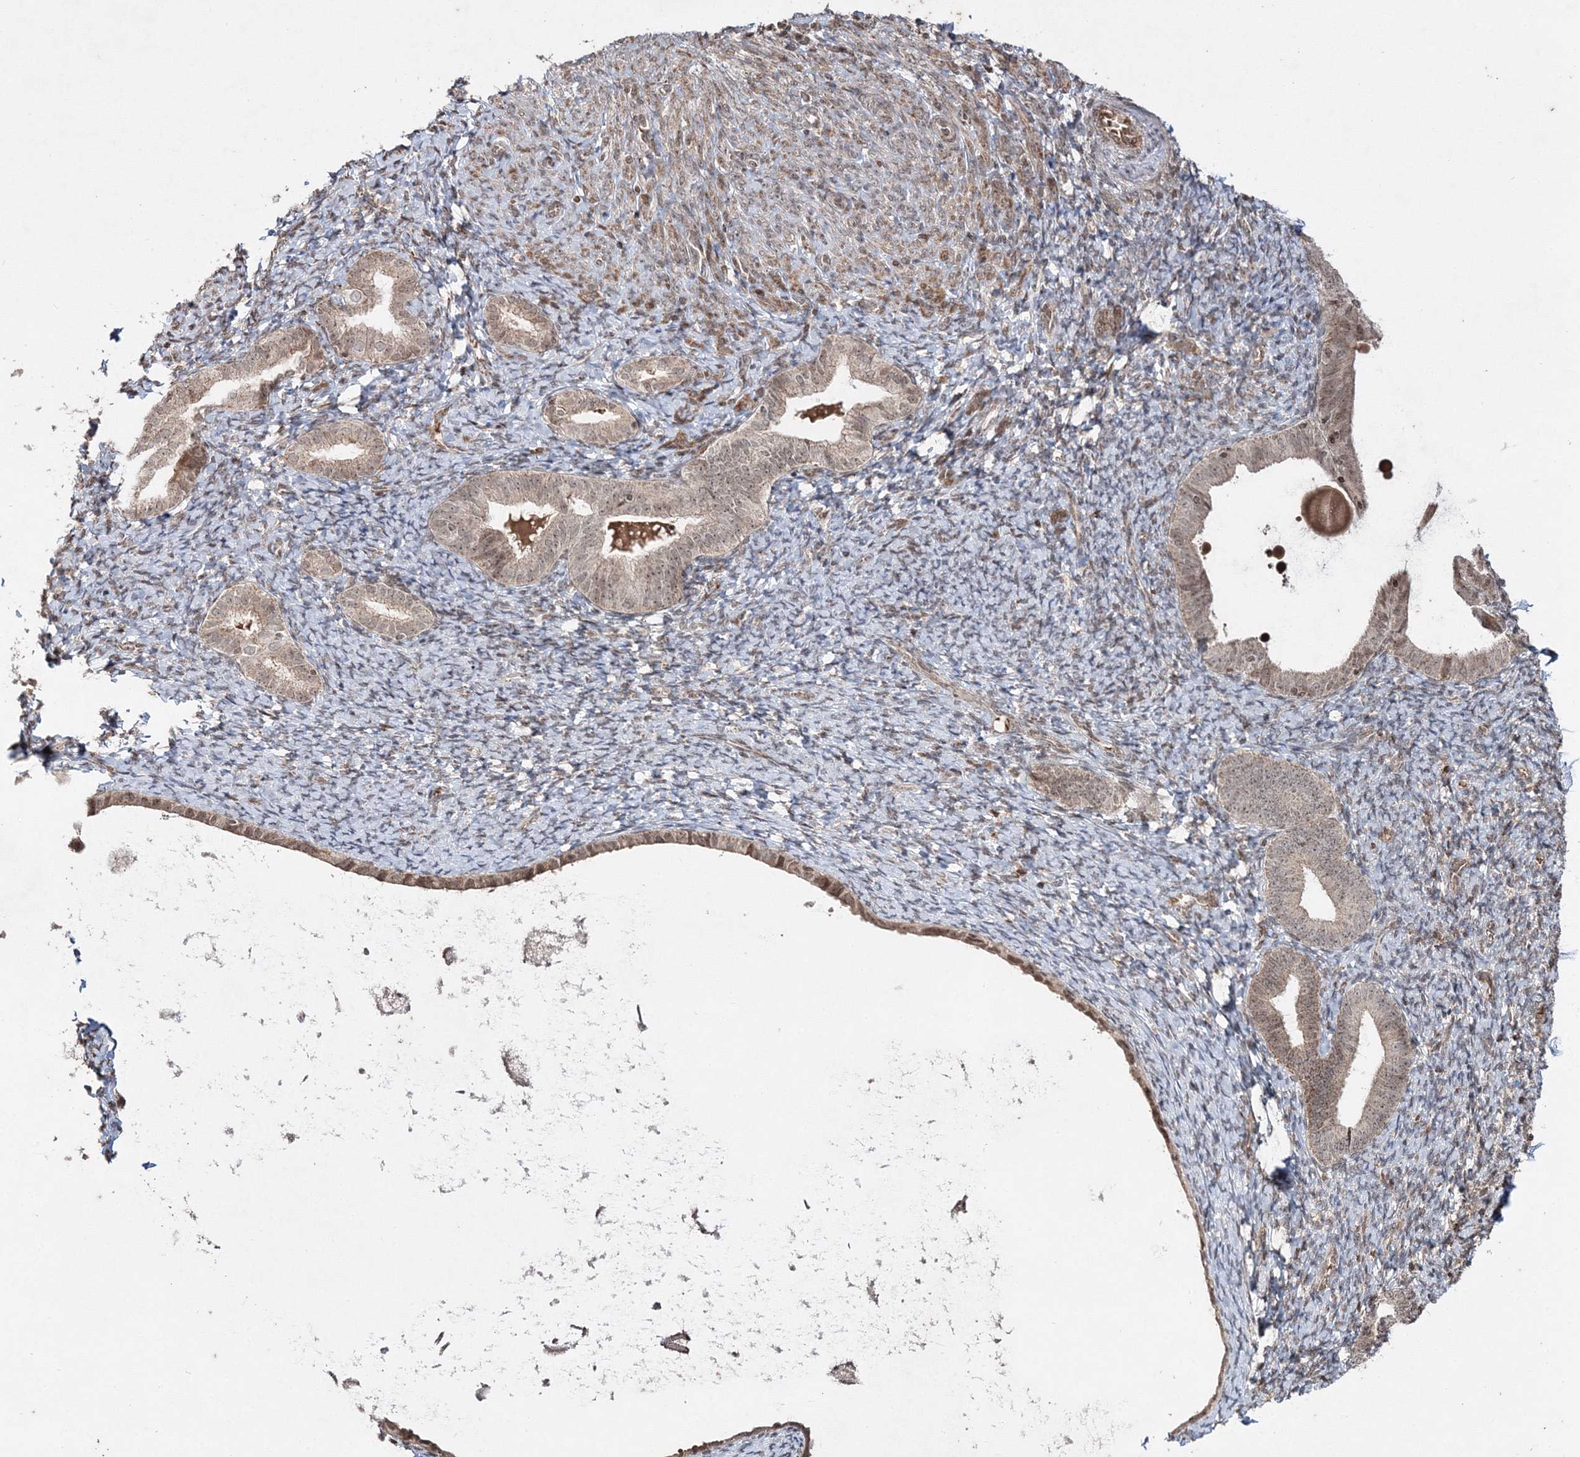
{"staining": {"intensity": "moderate", "quantity": "<25%", "location": "nuclear"}, "tissue": "endometrium", "cell_type": "Cells in endometrial stroma", "image_type": "normal", "snomed": [{"axis": "morphology", "description": "Normal tissue, NOS"}, {"axis": "topography", "description": "Endometrium"}], "caption": "Immunohistochemistry histopathology image of normal endometrium stained for a protein (brown), which exhibits low levels of moderate nuclear staining in about <25% of cells in endometrial stroma.", "gene": "CARM1", "patient": {"sex": "female", "age": 72}}